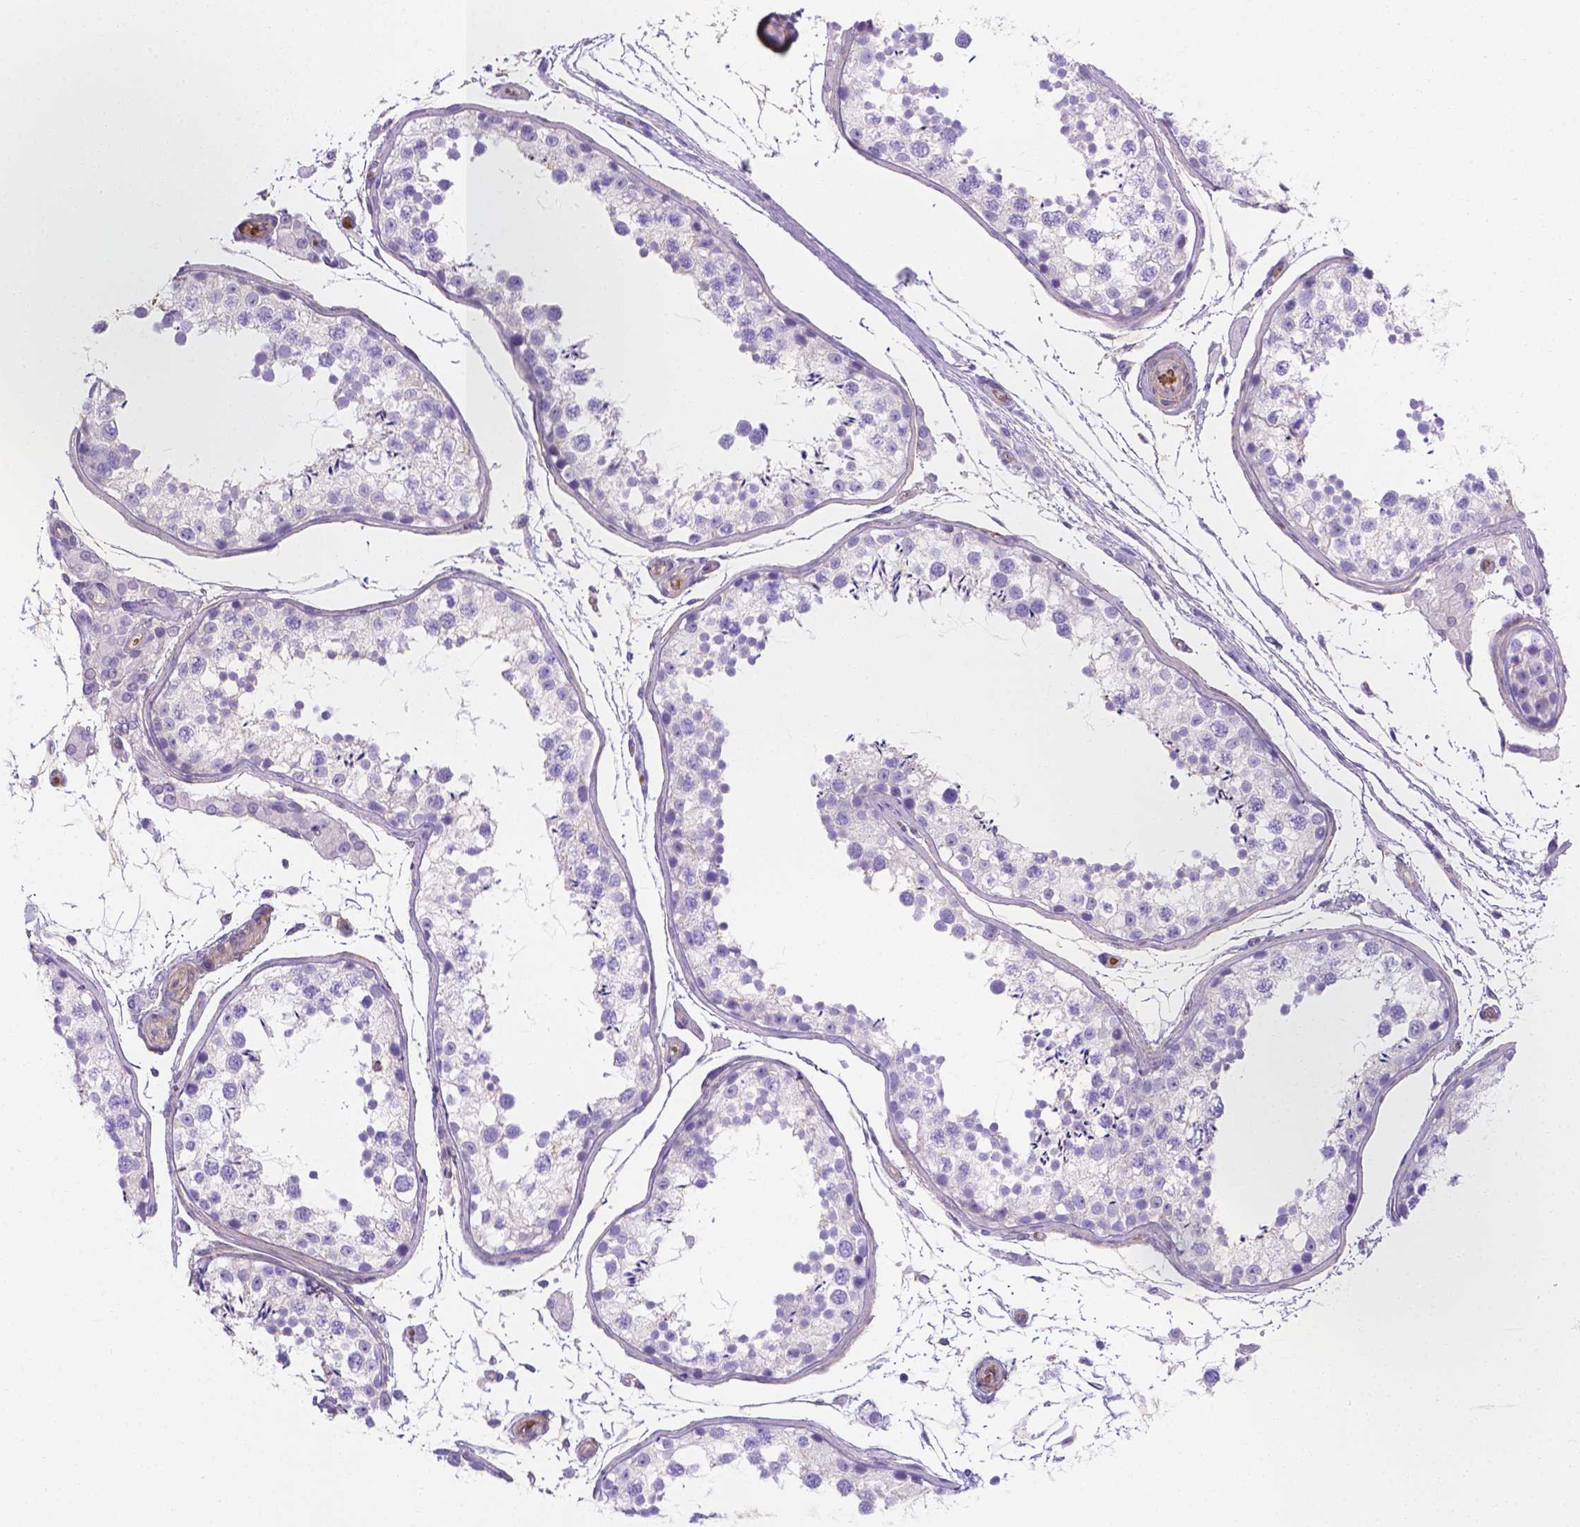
{"staining": {"intensity": "negative", "quantity": "none", "location": "none"}, "tissue": "testis", "cell_type": "Cells in seminiferous ducts", "image_type": "normal", "snomed": [{"axis": "morphology", "description": "Normal tissue, NOS"}, {"axis": "topography", "description": "Testis"}], "caption": "DAB (3,3'-diaminobenzidine) immunohistochemical staining of benign testis displays no significant positivity in cells in seminiferous ducts. (DAB IHC visualized using brightfield microscopy, high magnification).", "gene": "SLC40A1", "patient": {"sex": "male", "age": 29}}